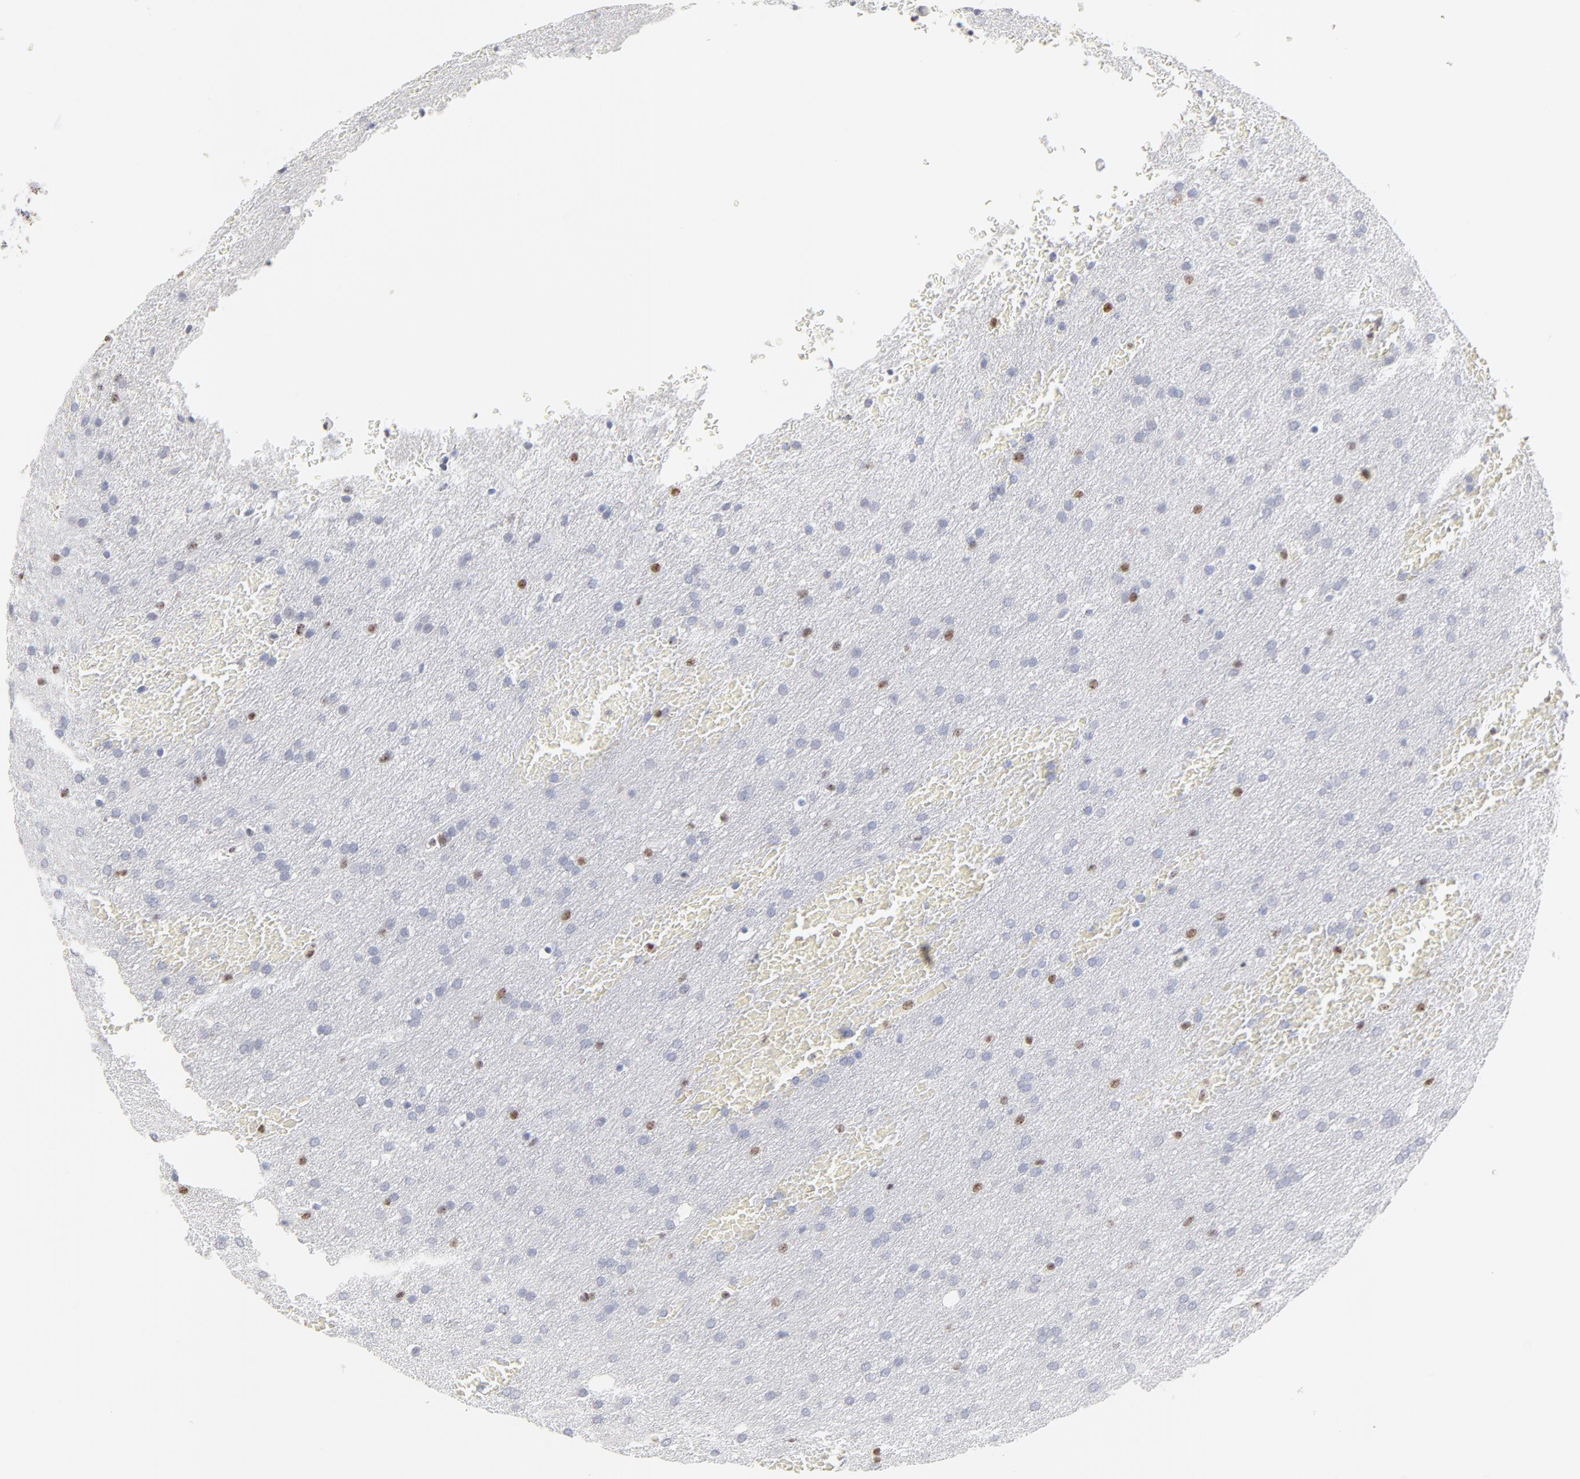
{"staining": {"intensity": "moderate", "quantity": "<25%", "location": "nuclear"}, "tissue": "glioma", "cell_type": "Tumor cells", "image_type": "cancer", "snomed": [{"axis": "morphology", "description": "Glioma, malignant, Low grade"}, {"axis": "topography", "description": "Brain"}], "caption": "A micrograph of human malignant glioma (low-grade) stained for a protein displays moderate nuclear brown staining in tumor cells. (Brightfield microscopy of DAB IHC at high magnification).", "gene": "NFIL3", "patient": {"sex": "female", "age": 32}}